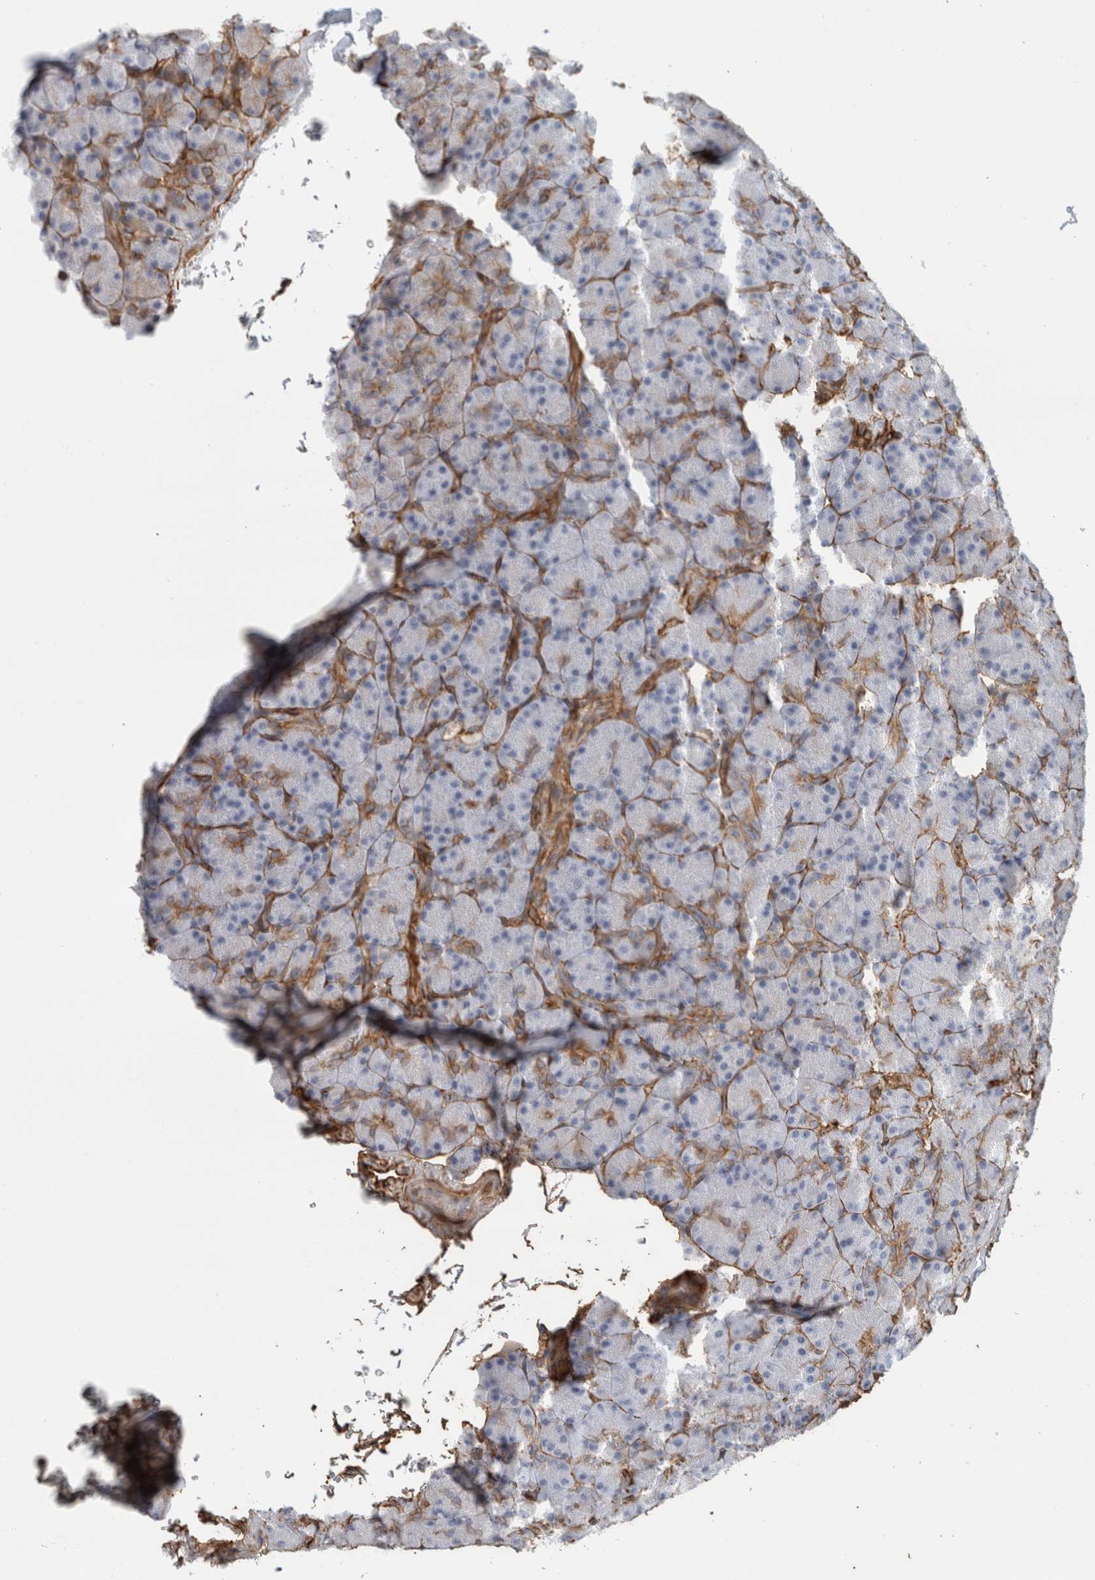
{"staining": {"intensity": "moderate", "quantity": "25%-75%", "location": "cytoplasmic/membranous"}, "tissue": "pancreas", "cell_type": "Exocrine glandular cells", "image_type": "normal", "snomed": [{"axis": "morphology", "description": "Normal tissue, NOS"}, {"axis": "topography", "description": "Pancreas"}], "caption": "Normal pancreas was stained to show a protein in brown. There is medium levels of moderate cytoplasmic/membranous positivity in about 25%-75% of exocrine glandular cells.", "gene": "AHNAK", "patient": {"sex": "female", "age": 43}}